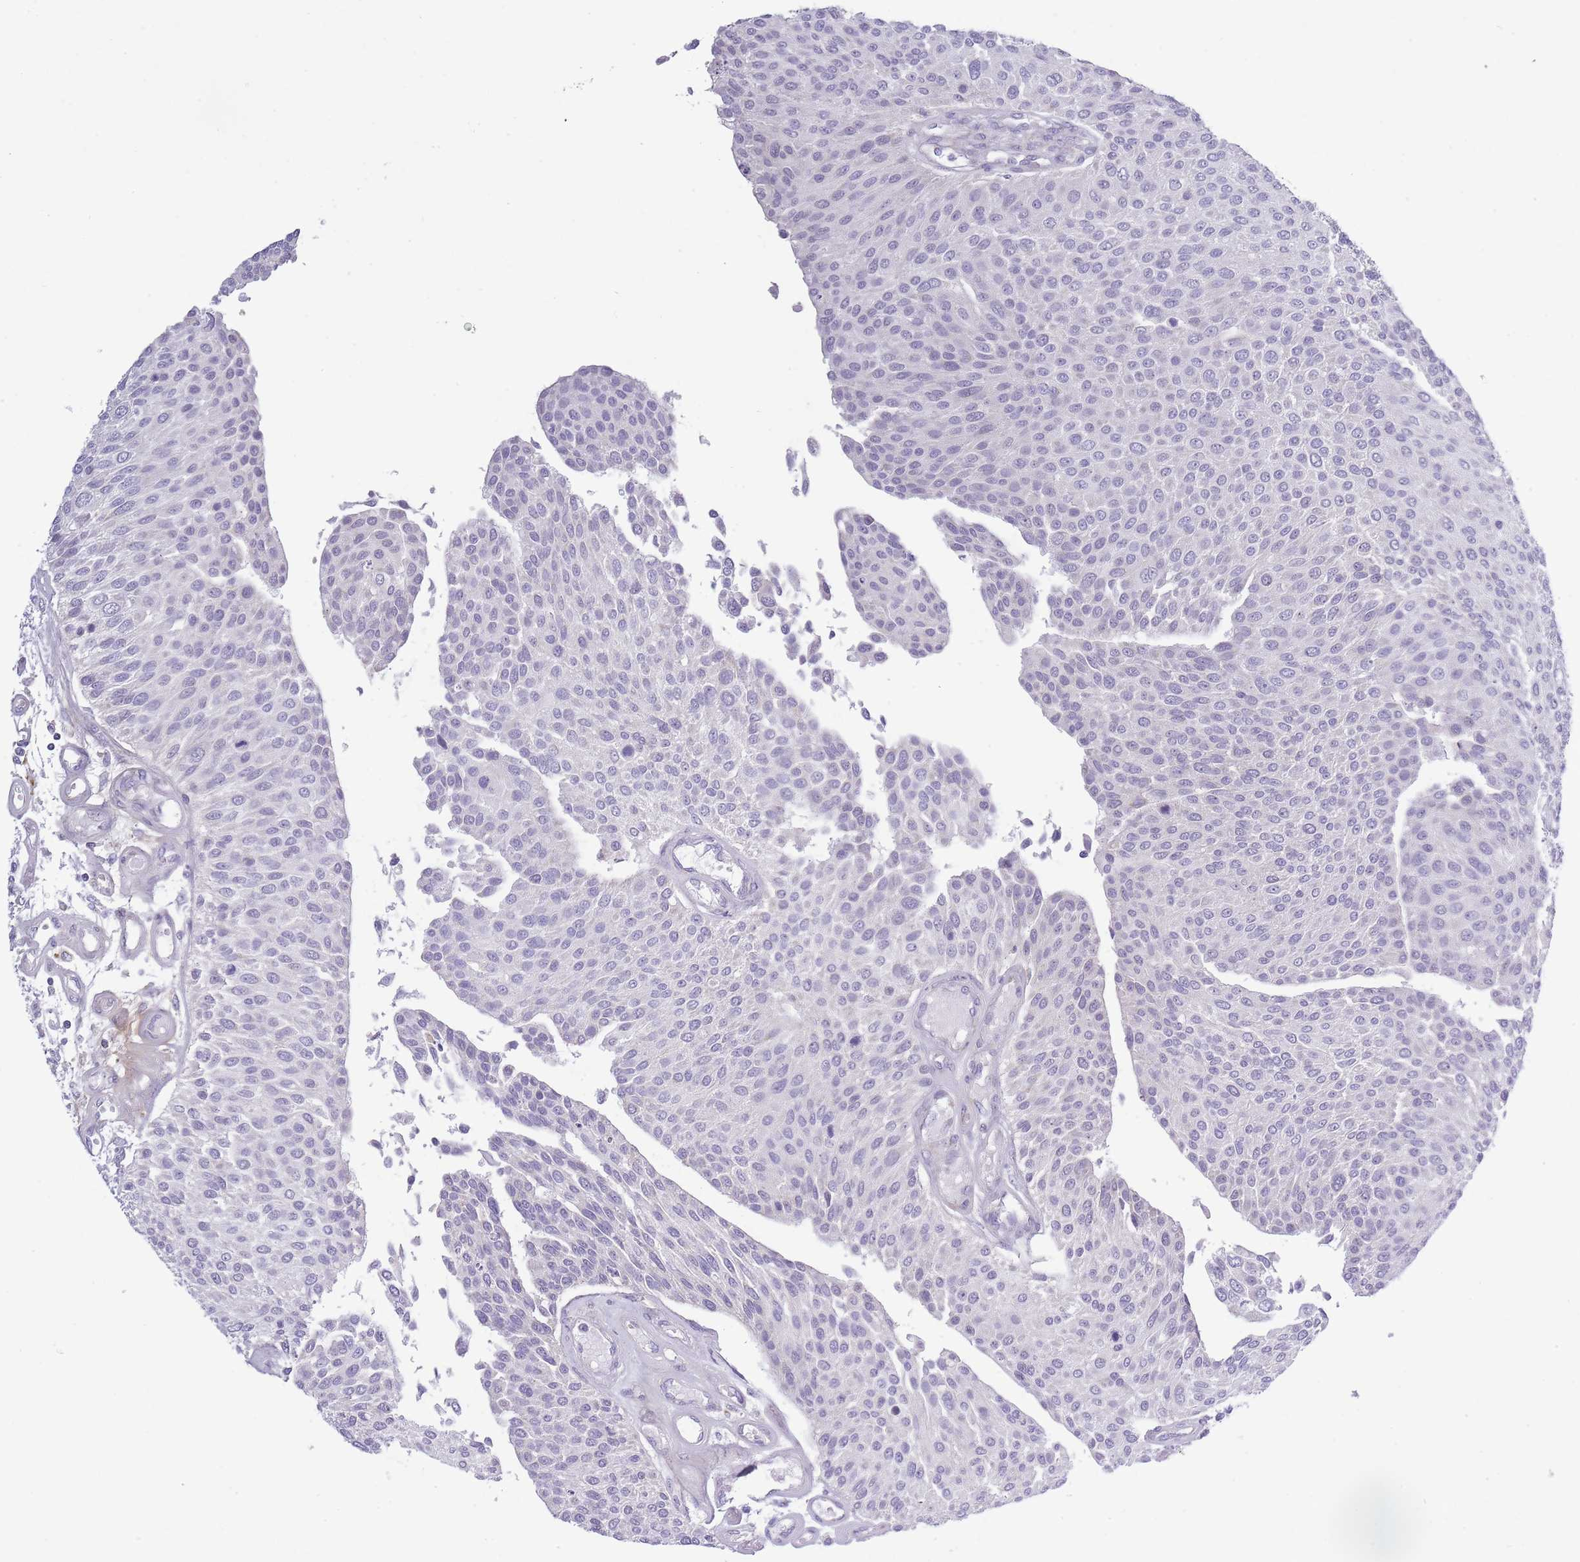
{"staining": {"intensity": "negative", "quantity": "none", "location": "none"}, "tissue": "urothelial cancer", "cell_type": "Tumor cells", "image_type": "cancer", "snomed": [{"axis": "morphology", "description": "Urothelial carcinoma, NOS"}, {"axis": "topography", "description": "Urinary bladder"}], "caption": "Tumor cells show no significant expression in transitional cell carcinoma.", "gene": "ZBTB24", "patient": {"sex": "male", "age": 55}}